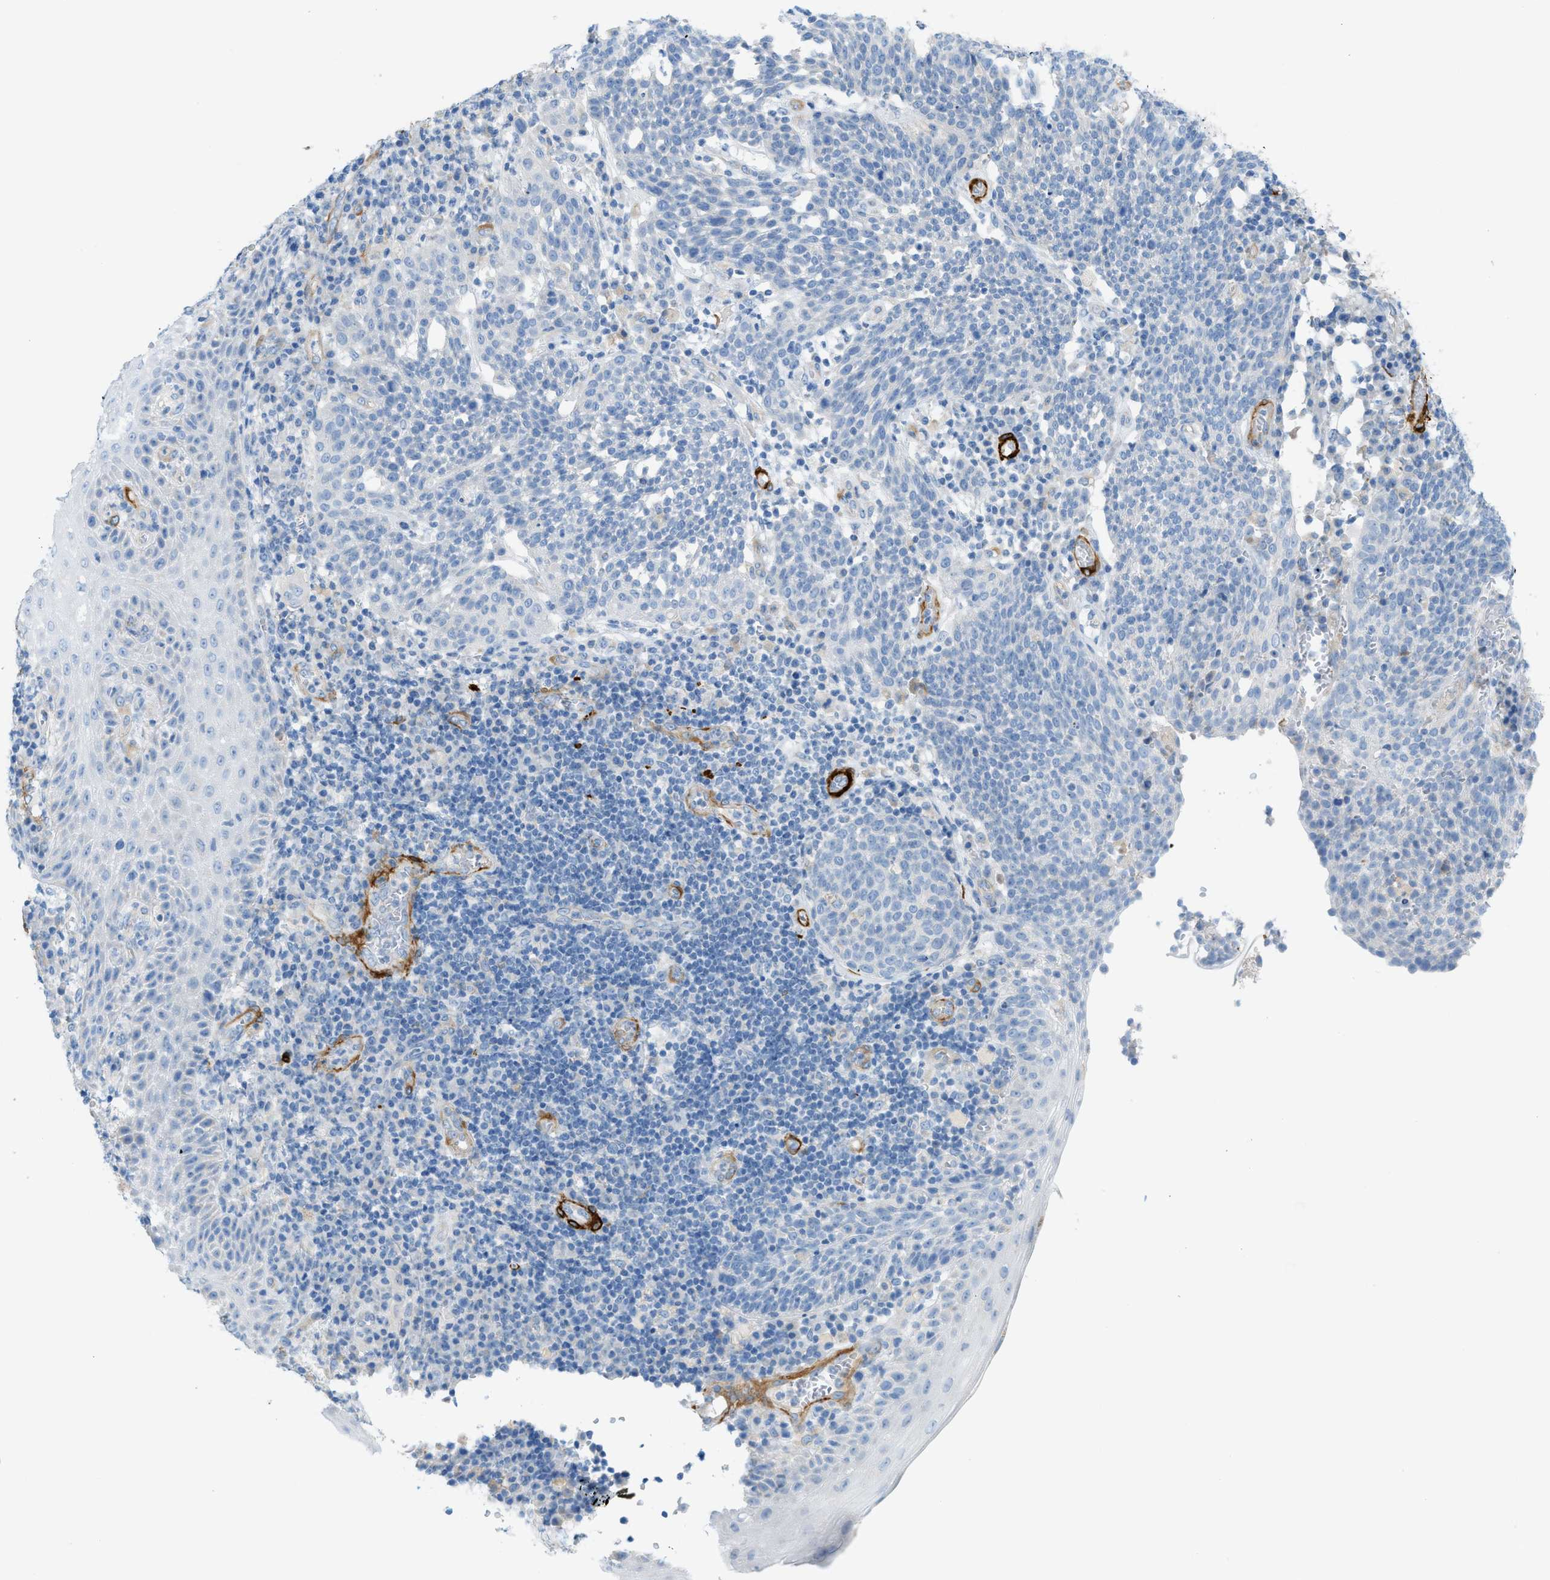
{"staining": {"intensity": "negative", "quantity": "none", "location": "none"}, "tissue": "cervical cancer", "cell_type": "Tumor cells", "image_type": "cancer", "snomed": [{"axis": "morphology", "description": "Squamous cell carcinoma, NOS"}, {"axis": "topography", "description": "Cervix"}], "caption": "Tumor cells show no significant positivity in squamous cell carcinoma (cervical). The staining was performed using DAB to visualize the protein expression in brown, while the nuclei were stained in blue with hematoxylin (Magnification: 20x).", "gene": "MYH11", "patient": {"sex": "female", "age": 34}}